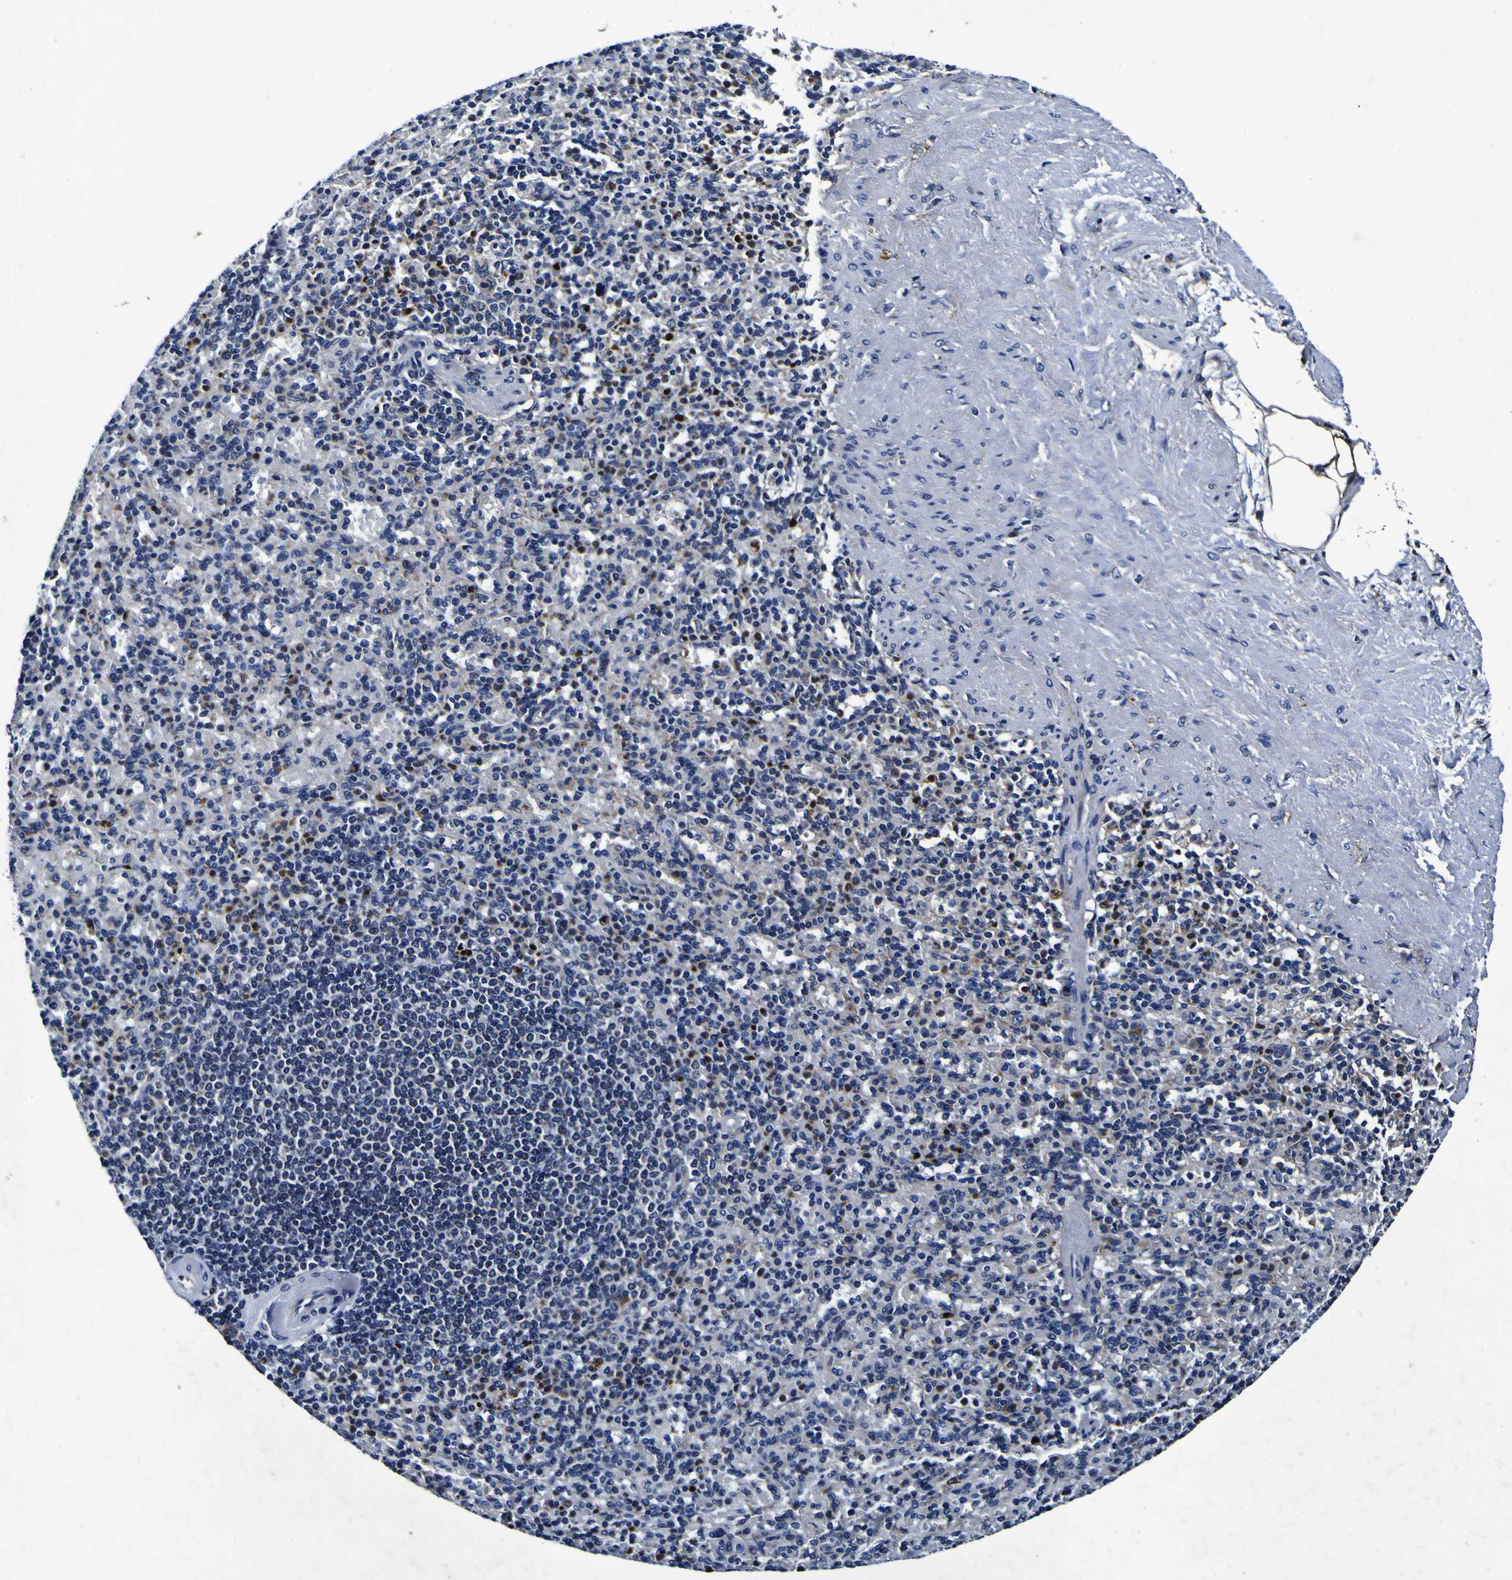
{"staining": {"intensity": "strong", "quantity": "25%-75%", "location": "nuclear"}, "tissue": "spleen", "cell_type": "Cells in red pulp", "image_type": "normal", "snomed": [{"axis": "morphology", "description": "Normal tissue, NOS"}, {"axis": "topography", "description": "Spleen"}], "caption": "Strong nuclear staining for a protein is seen in approximately 25%-75% of cells in red pulp of normal spleen using immunohistochemistry (IHC).", "gene": "PANK4", "patient": {"sex": "female", "age": 74}}